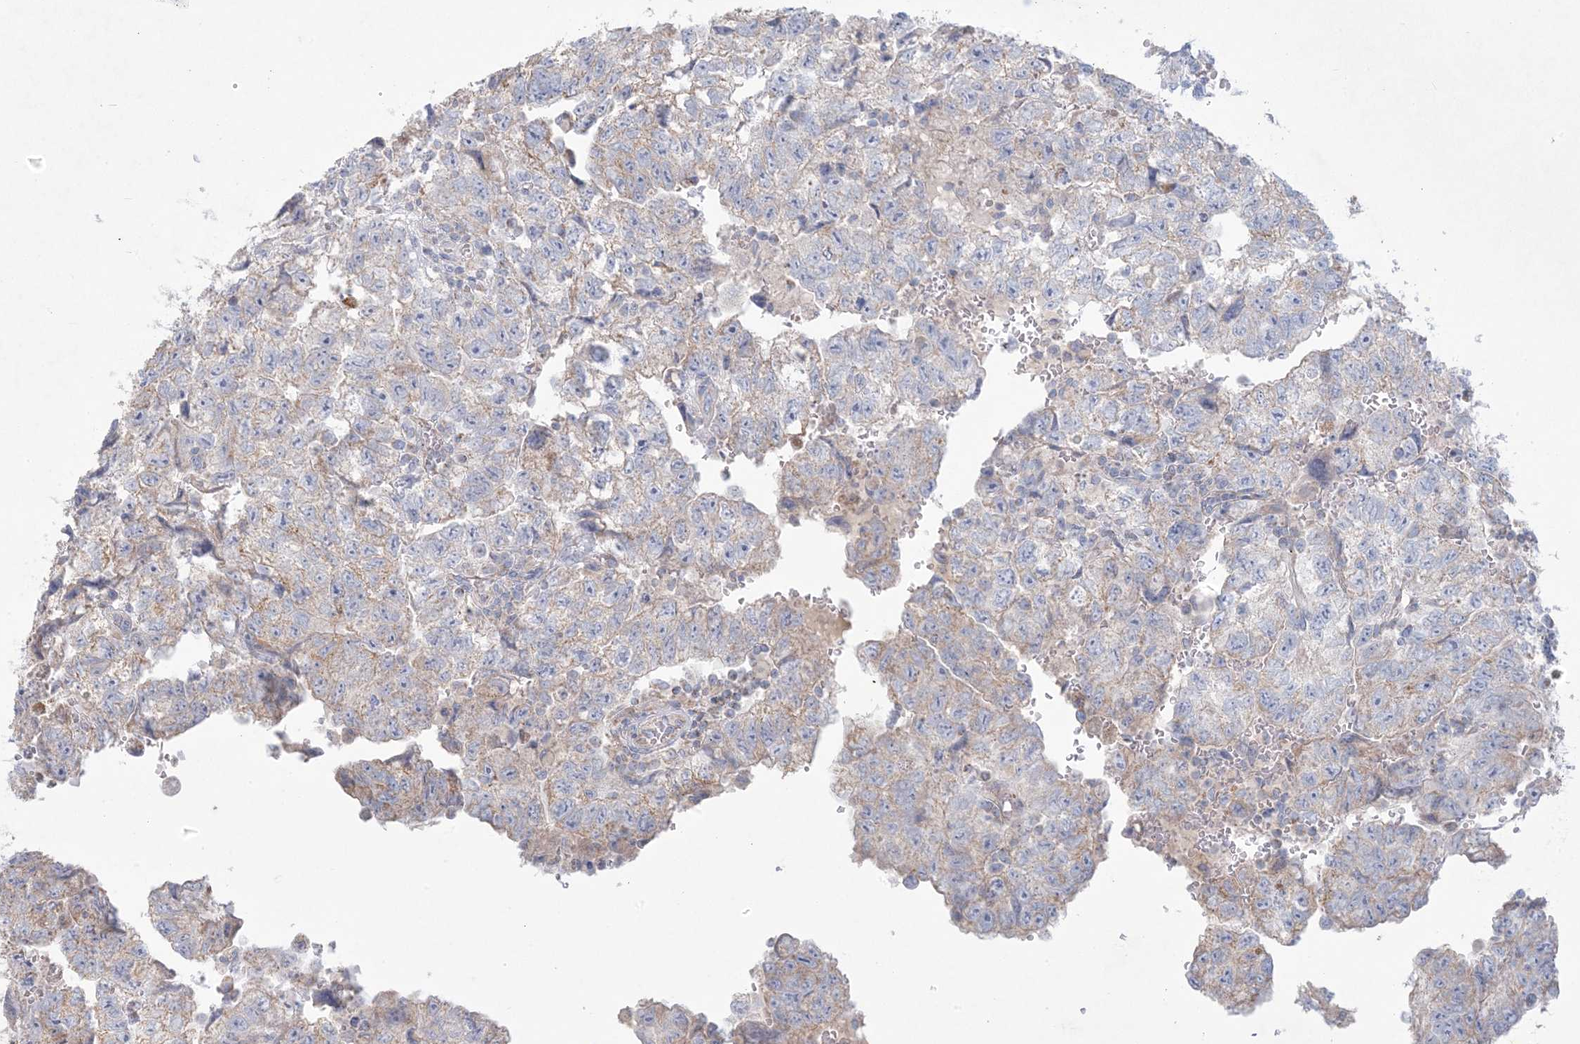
{"staining": {"intensity": "moderate", "quantity": "<25%", "location": "cytoplasmic/membranous"}, "tissue": "testis cancer", "cell_type": "Tumor cells", "image_type": "cancer", "snomed": [{"axis": "morphology", "description": "Carcinoma, Embryonal, NOS"}, {"axis": "topography", "description": "Testis"}], "caption": "Tumor cells display moderate cytoplasmic/membranous expression in about <25% of cells in testis embryonal carcinoma.", "gene": "KCTD6", "patient": {"sex": "male", "age": 36}}